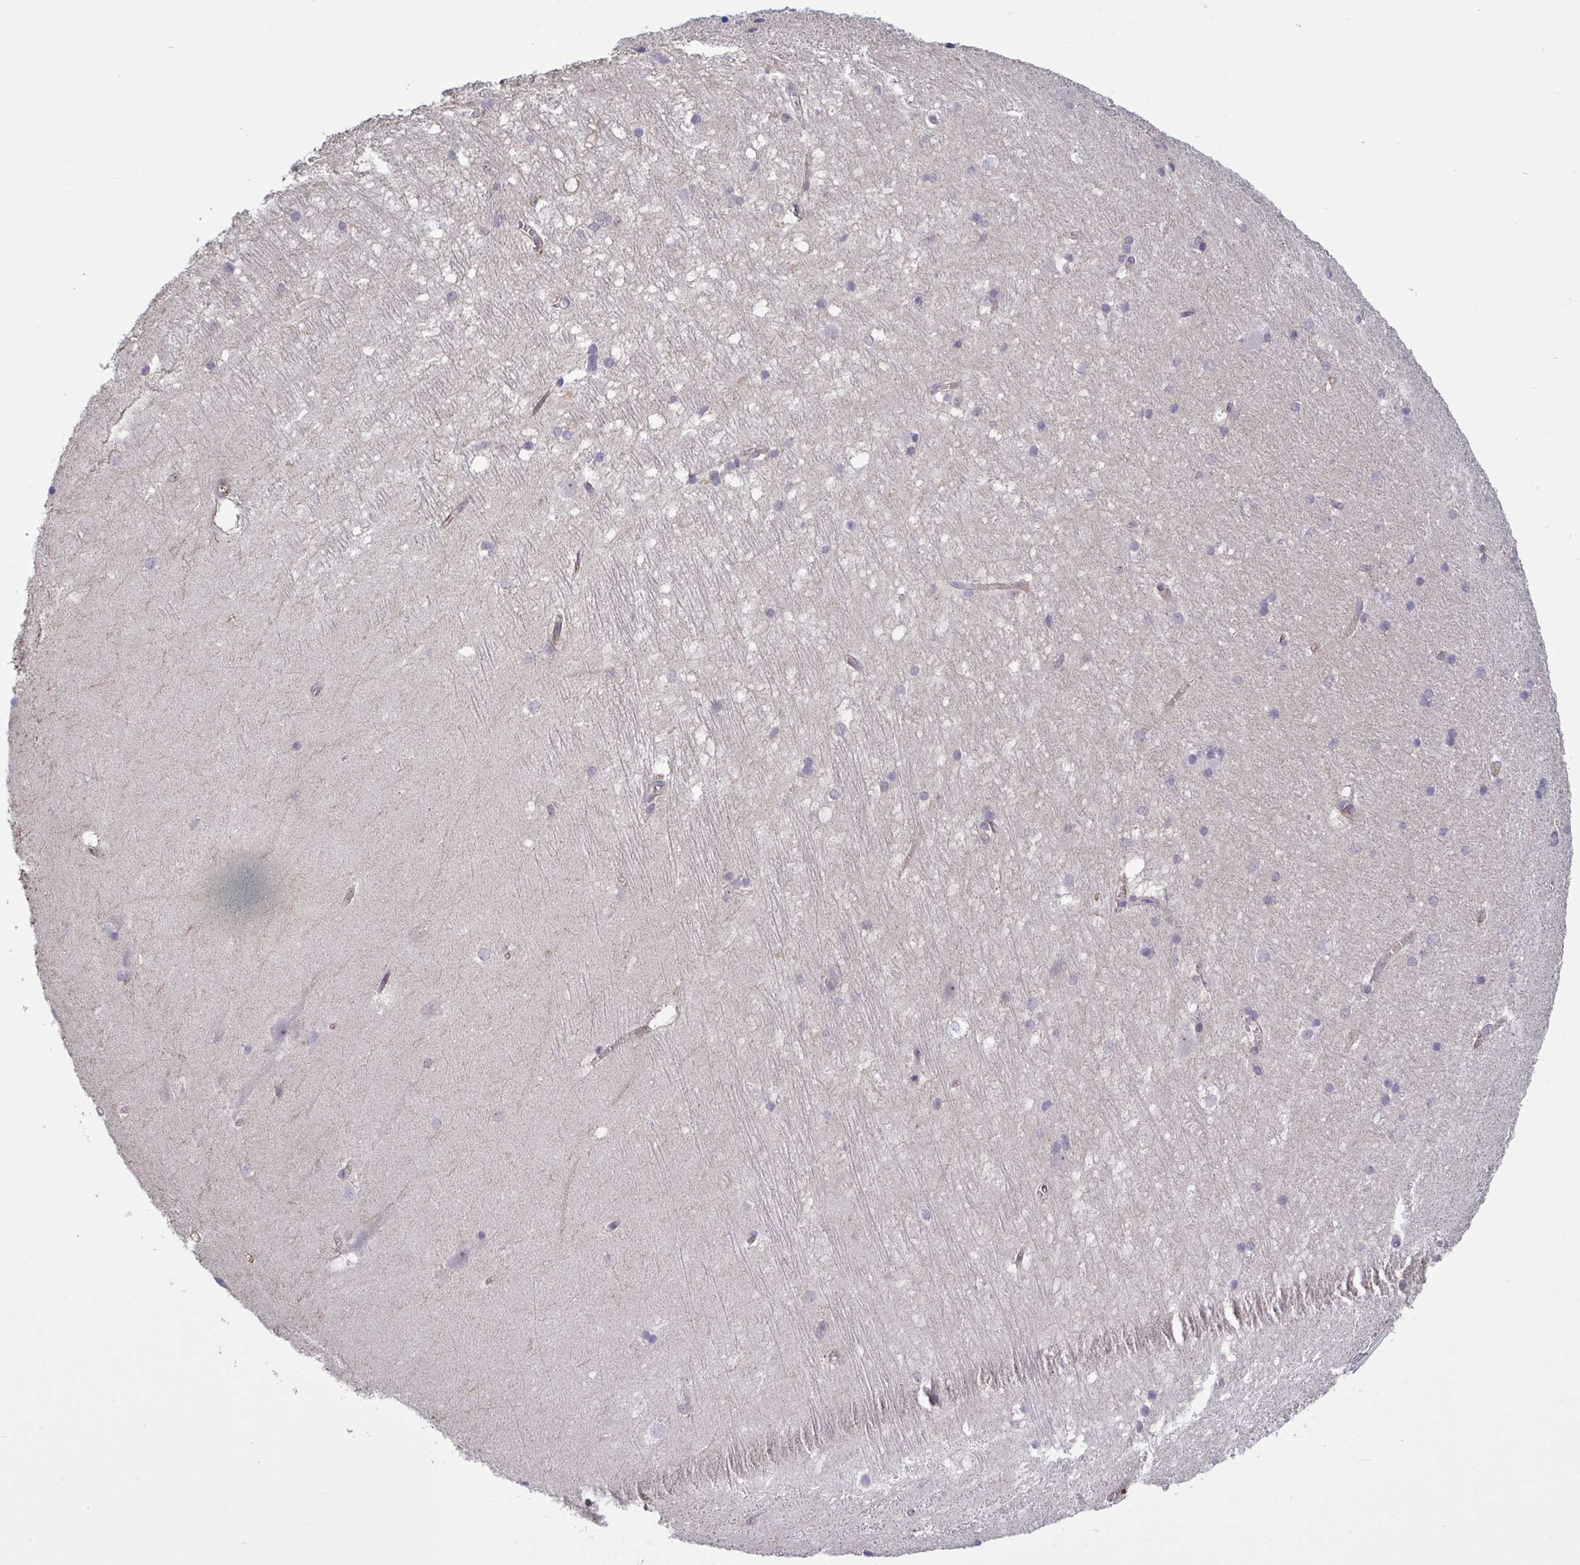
{"staining": {"intensity": "negative", "quantity": "none", "location": "none"}, "tissue": "hippocampus", "cell_type": "Glial cells", "image_type": "normal", "snomed": [{"axis": "morphology", "description": "Normal tissue, NOS"}, {"axis": "topography", "description": "Cerebral cortex"}, {"axis": "topography", "description": "Hippocampus"}], "caption": "This is an immunohistochemistry (IHC) image of benign hippocampus. There is no expression in glial cells.", "gene": "CD101", "patient": {"sex": "female", "age": 19}}